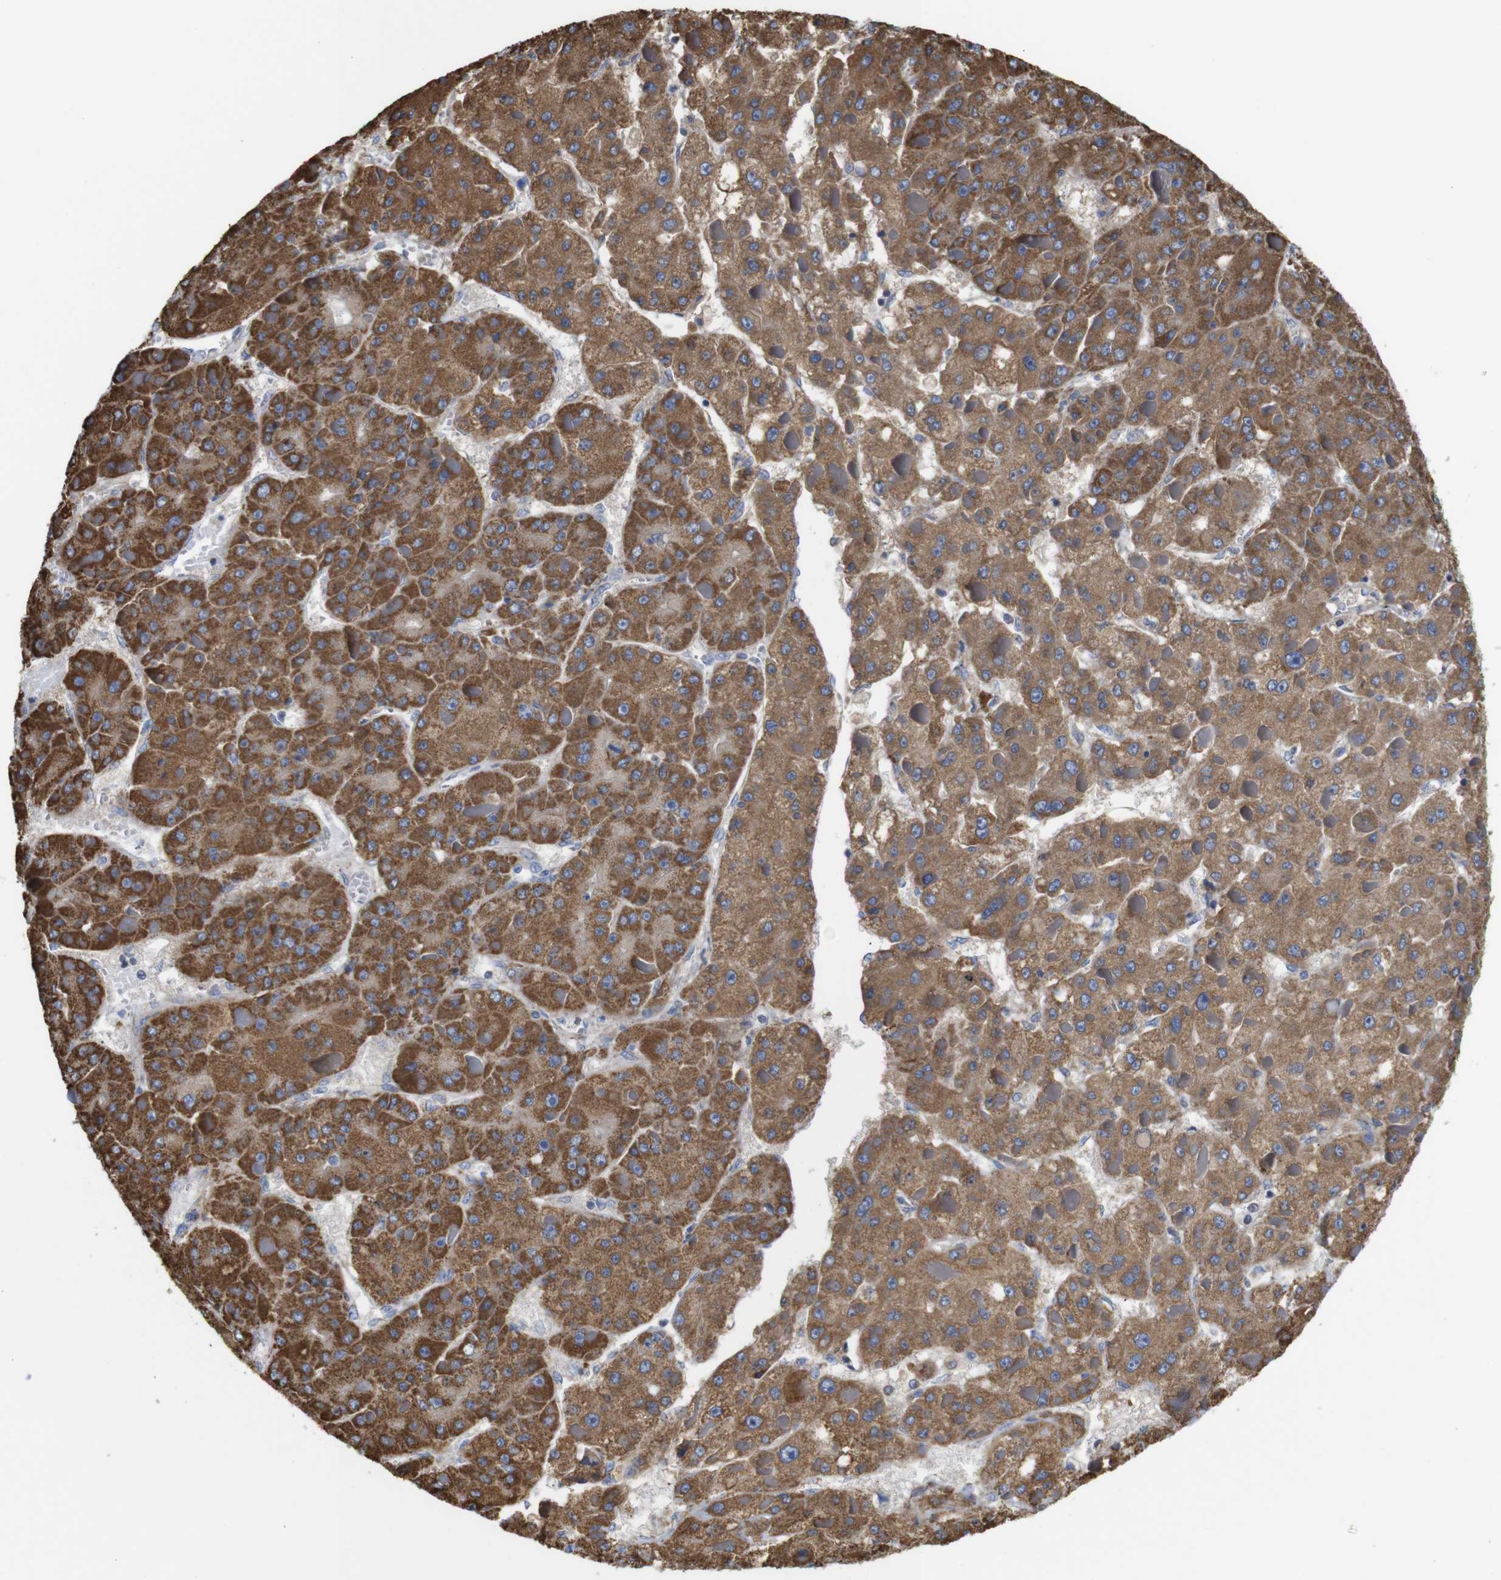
{"staining": {"intensity": "moderate", "quantity": ">75%", "location": "cytoplasmic/membranous"}, "tissue": "liver cancer", "cell_type": "Tumor cells", "image_type": "cancer", "snomed": [{"axis": "morphology", "description": "Carcinoma, Hepatocellular, NOS"}, {"axis": "topography", "description": "Liver"}], "caption": "Tumor cells exhibit medium levels of moderate cytoplasmic/membranous staining in approximately >75% of cells in human liver cancer. Using DAB (3,3'-diaminobenzidine) (brown) and hematoxylin (blue) stains, captured at high magnification using brightfield microscopy.", "gene": "FAM171B", "patient": {"sex": "female", "age": 73}}